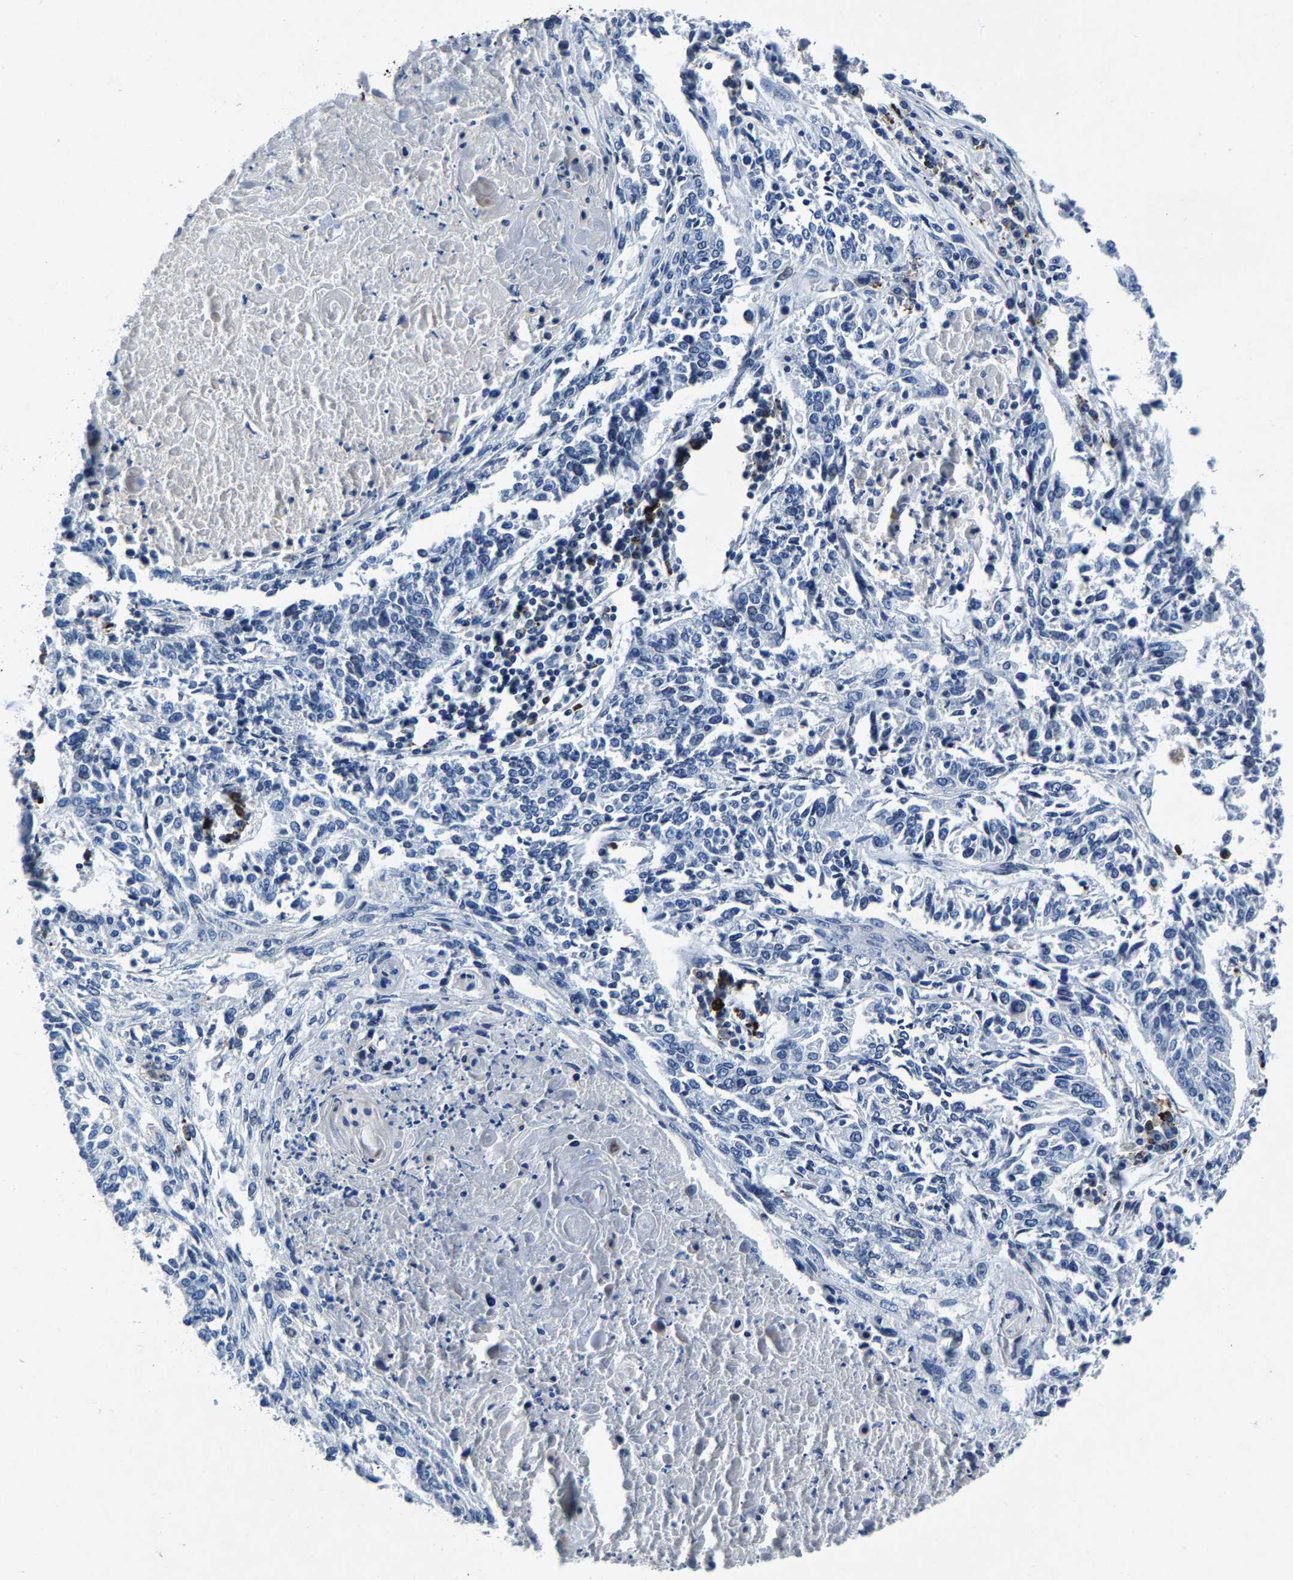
{"staining": {"intensity": "negative", "quantity": "none", "location": "none"}, "tissue": "lung cancer", "cell_type": "Tumor cells", "image_type": "cancer", "snomed": [{"axis": "morphology", "description": "Normal tissue, NOS"}, {"axis": "morphology", "description": "Squamous cell carcinoma, NOS"}, {"axis": "topography", "description": "Cartilage tissue"}, {"axis": "topography", "description": "Bronchus"}, {"axis": "topography", "description": "Lung"}], "caption": "Immunohistochemistry (IHC) photomicrograph of neoplastic tissue: squamous cell carcinoma (lung) stained with DAB (3,3'-diaminobenzidine) exhibits no significant protein expression in tumor cells.", "gene": "UBN2", "patient": {"sex": "female", "age": 49}}